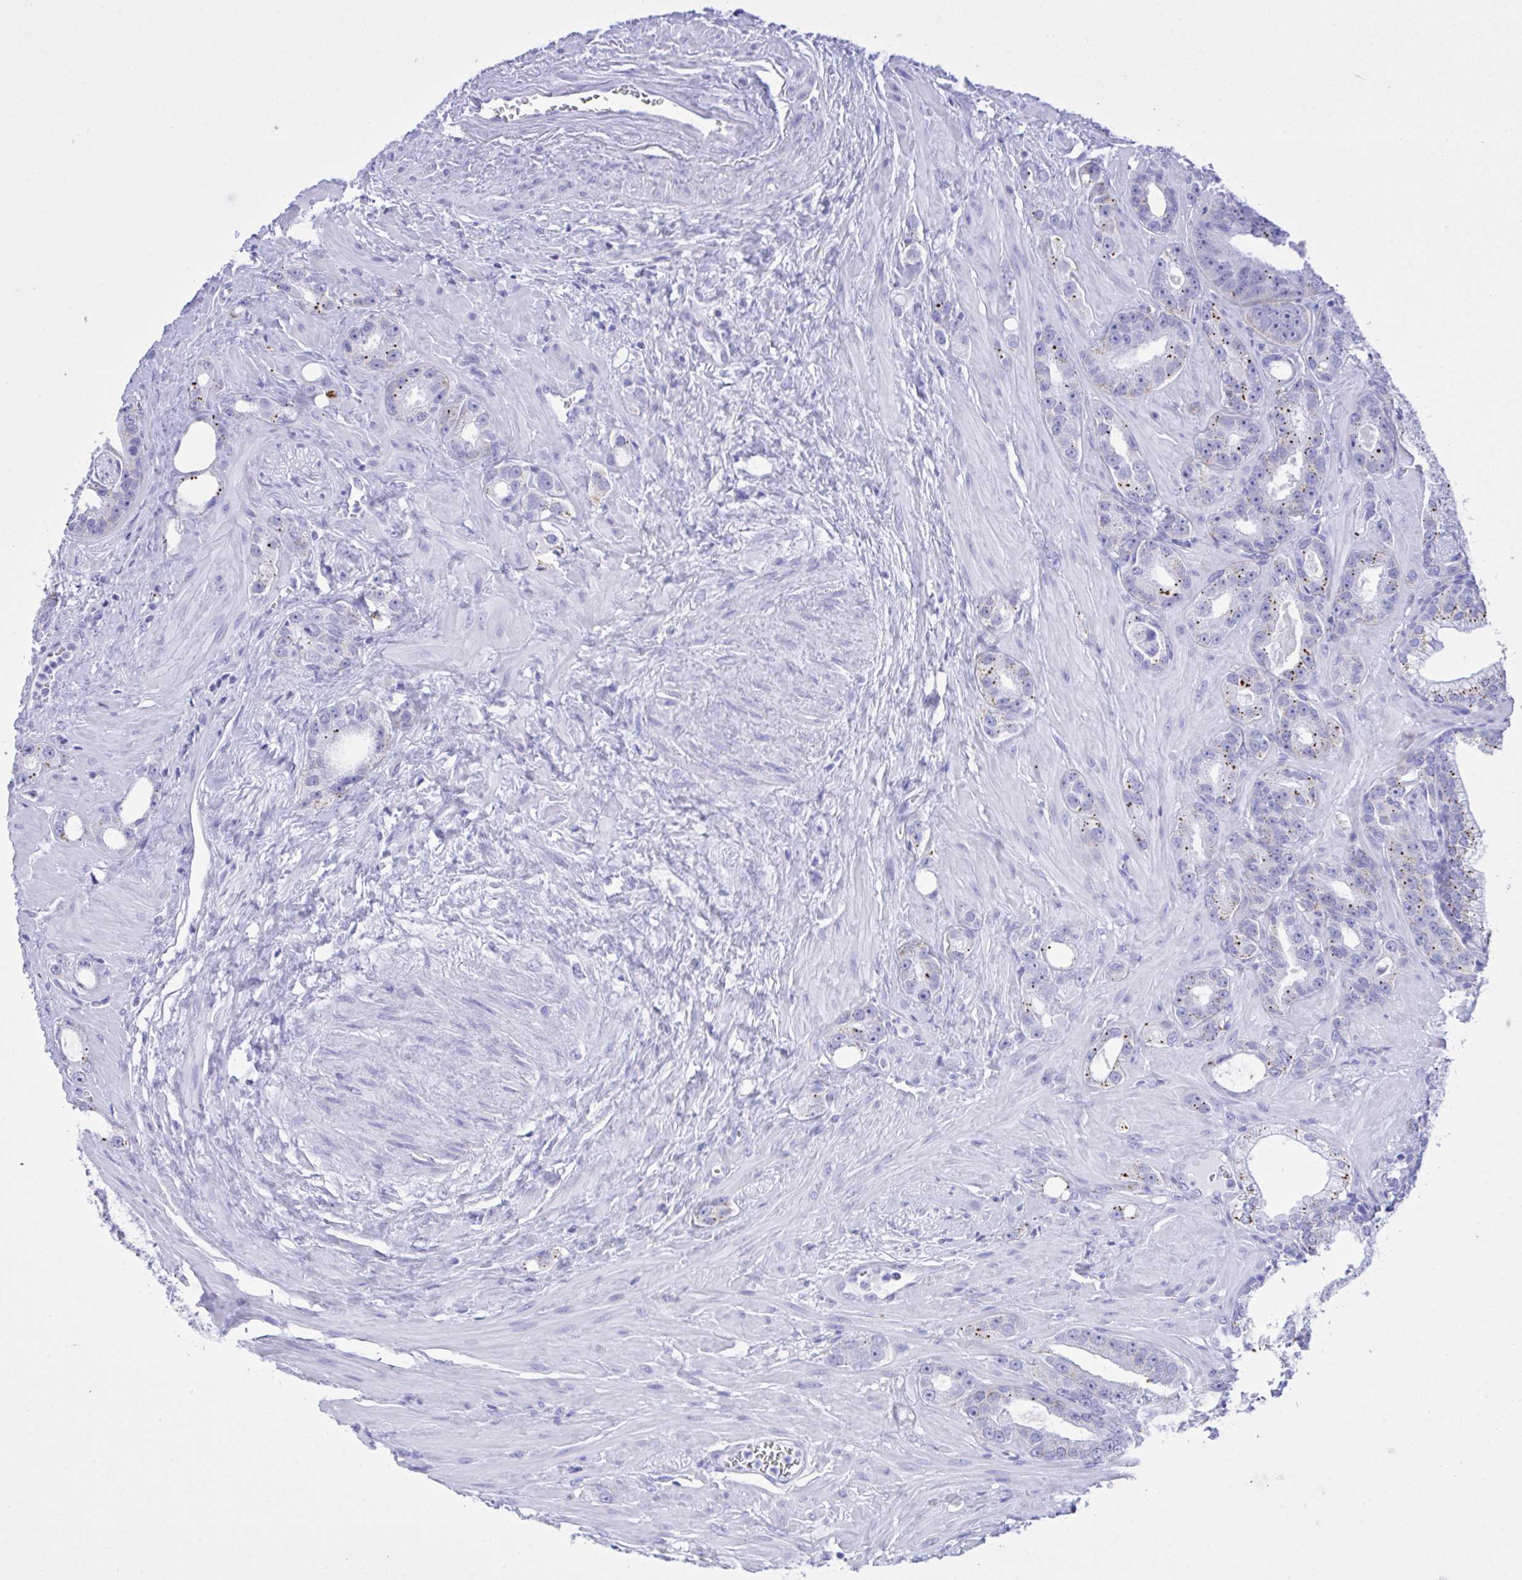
{"staining": {"intensity": "moderate", "quantity": "<25%", "location": "cytoplasmic/membranous"}, "tissue": "prostate cancer", "cell_type": "Tumor cells", "image_type": "cancer", "snomed": [{"axis": "morphology", "description": "Adenocarcinoma, High grade"}, {"axis": "topography", "description": "Prostate"}], "caption": "Human prostate cancer (high-grade adenocarcinoma) stained with a brown dye displays moderate cytoplasmic/membranous positive expression in approximately <25% of tumor cells.", "gene": "SELENOV", "patient": {"sex": "male", "age": 65}}